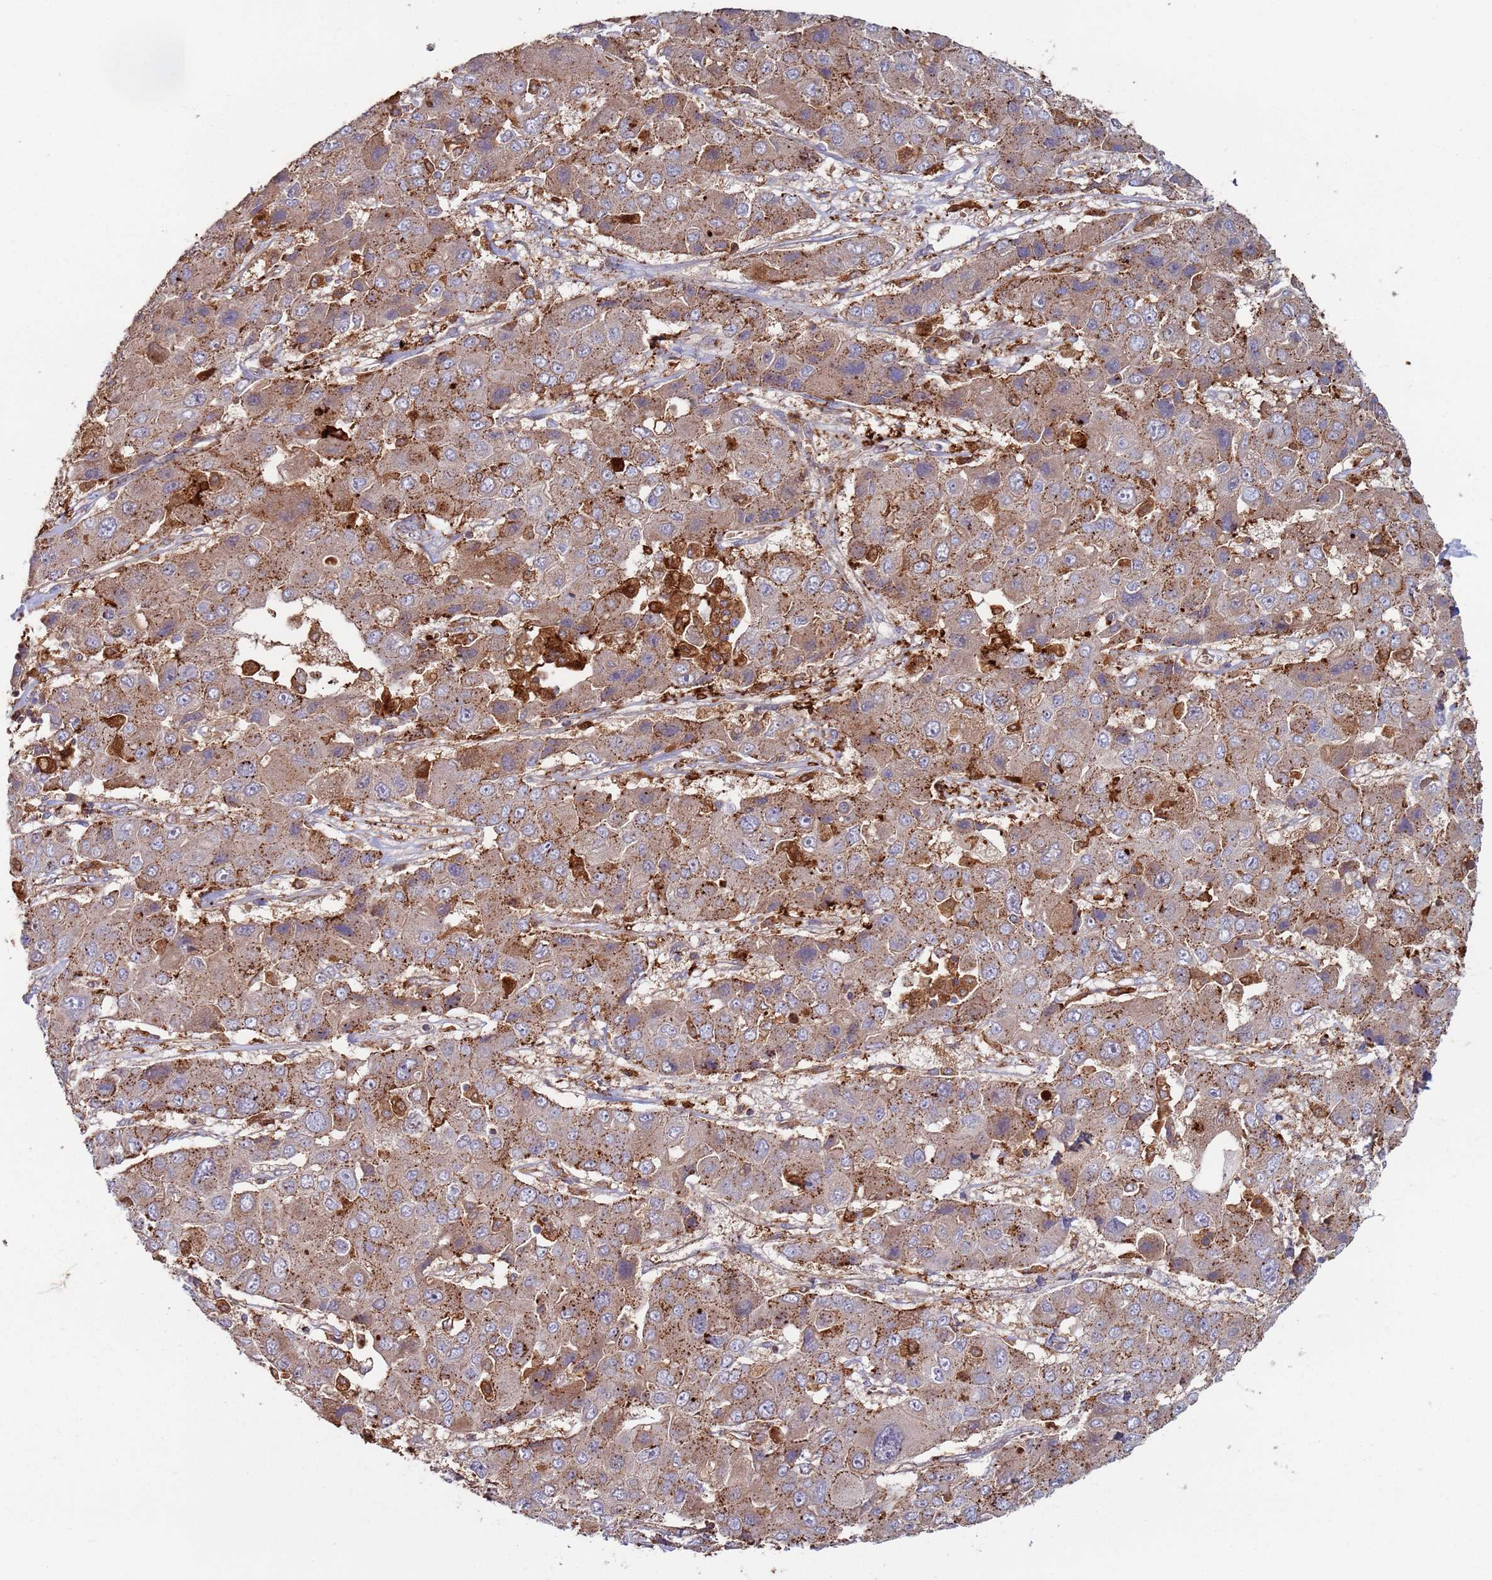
{"staining": {"intensity": "weak", "quantity": "25%-75%", "location": "cytoplasmic/membranous"}, "tissue": "liver cancer", "cell_type": "Tumor cells", "image_type": "cancer", "snomed": [{"axis": "morphology", "description": "Cholangiocarcinoma"}, {"axis": "topography", "description": "Liver"}], "caption": "IHC photomicrograph of neoplastic tissue: liver cancer stained using IHC displays low levels of weak protein expression localized specifically in the cytoplasmic/membranous of tumor cells, appearing as a cytoplasmic/membranous brown color.", "gene": "MALRD1", "patient": {"sex": "male", "age": 67}}